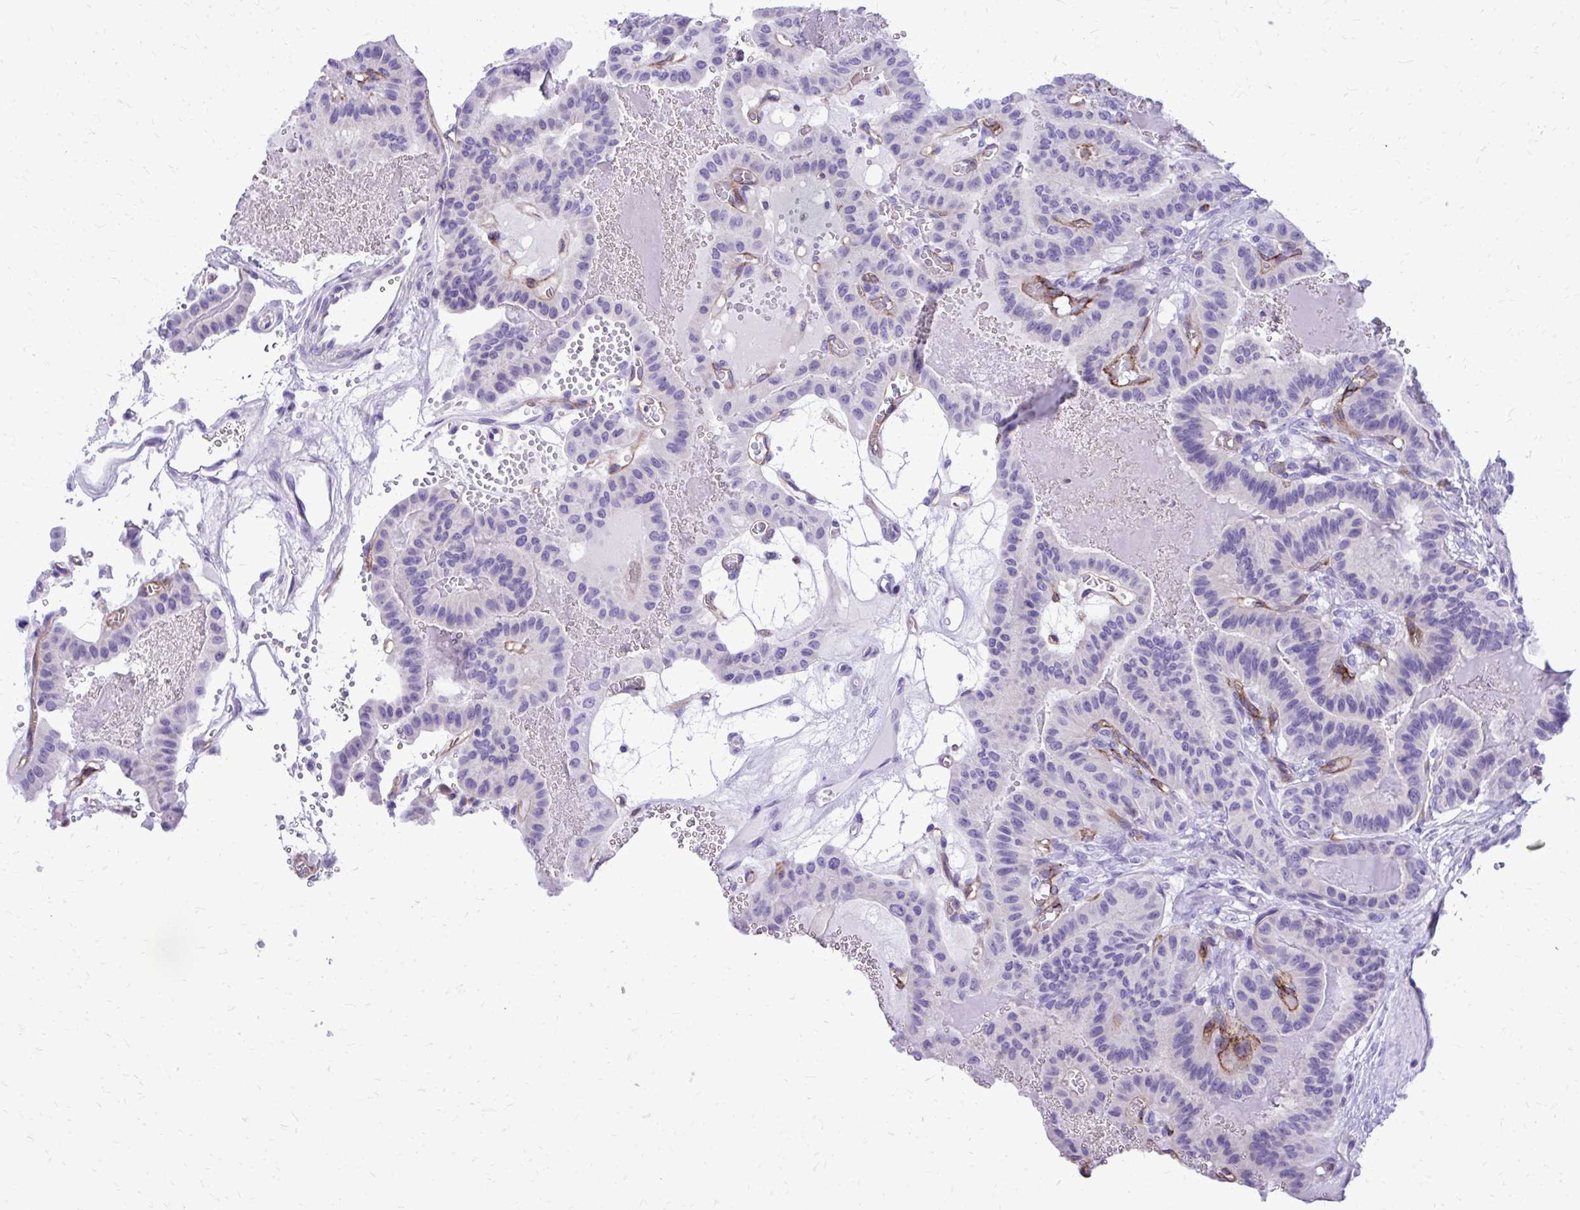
{"staining": {"intensity": "negative", "quantity": "none", "location": "none"}, "tissue": "thyroid cancer", "cell_type": "Tumor cells", "image_type": "cancer", "snomed": [{"axis": "morphology", "description": "Papillary adenocarcinoma, NOS"}, {"axis": "topography", "description": "Thyroid gland"}], "caption": "Histopathology image shows no protein expression in tumor cells of papillary adenocarcinoma (thyroid) tissue. (DAB (3,3'-diaminobenzidine) IHC visualized using brightfield microscopy, high magnification).", "gene": "PELI3", "patient": {"sex": "male", "age": 87}}